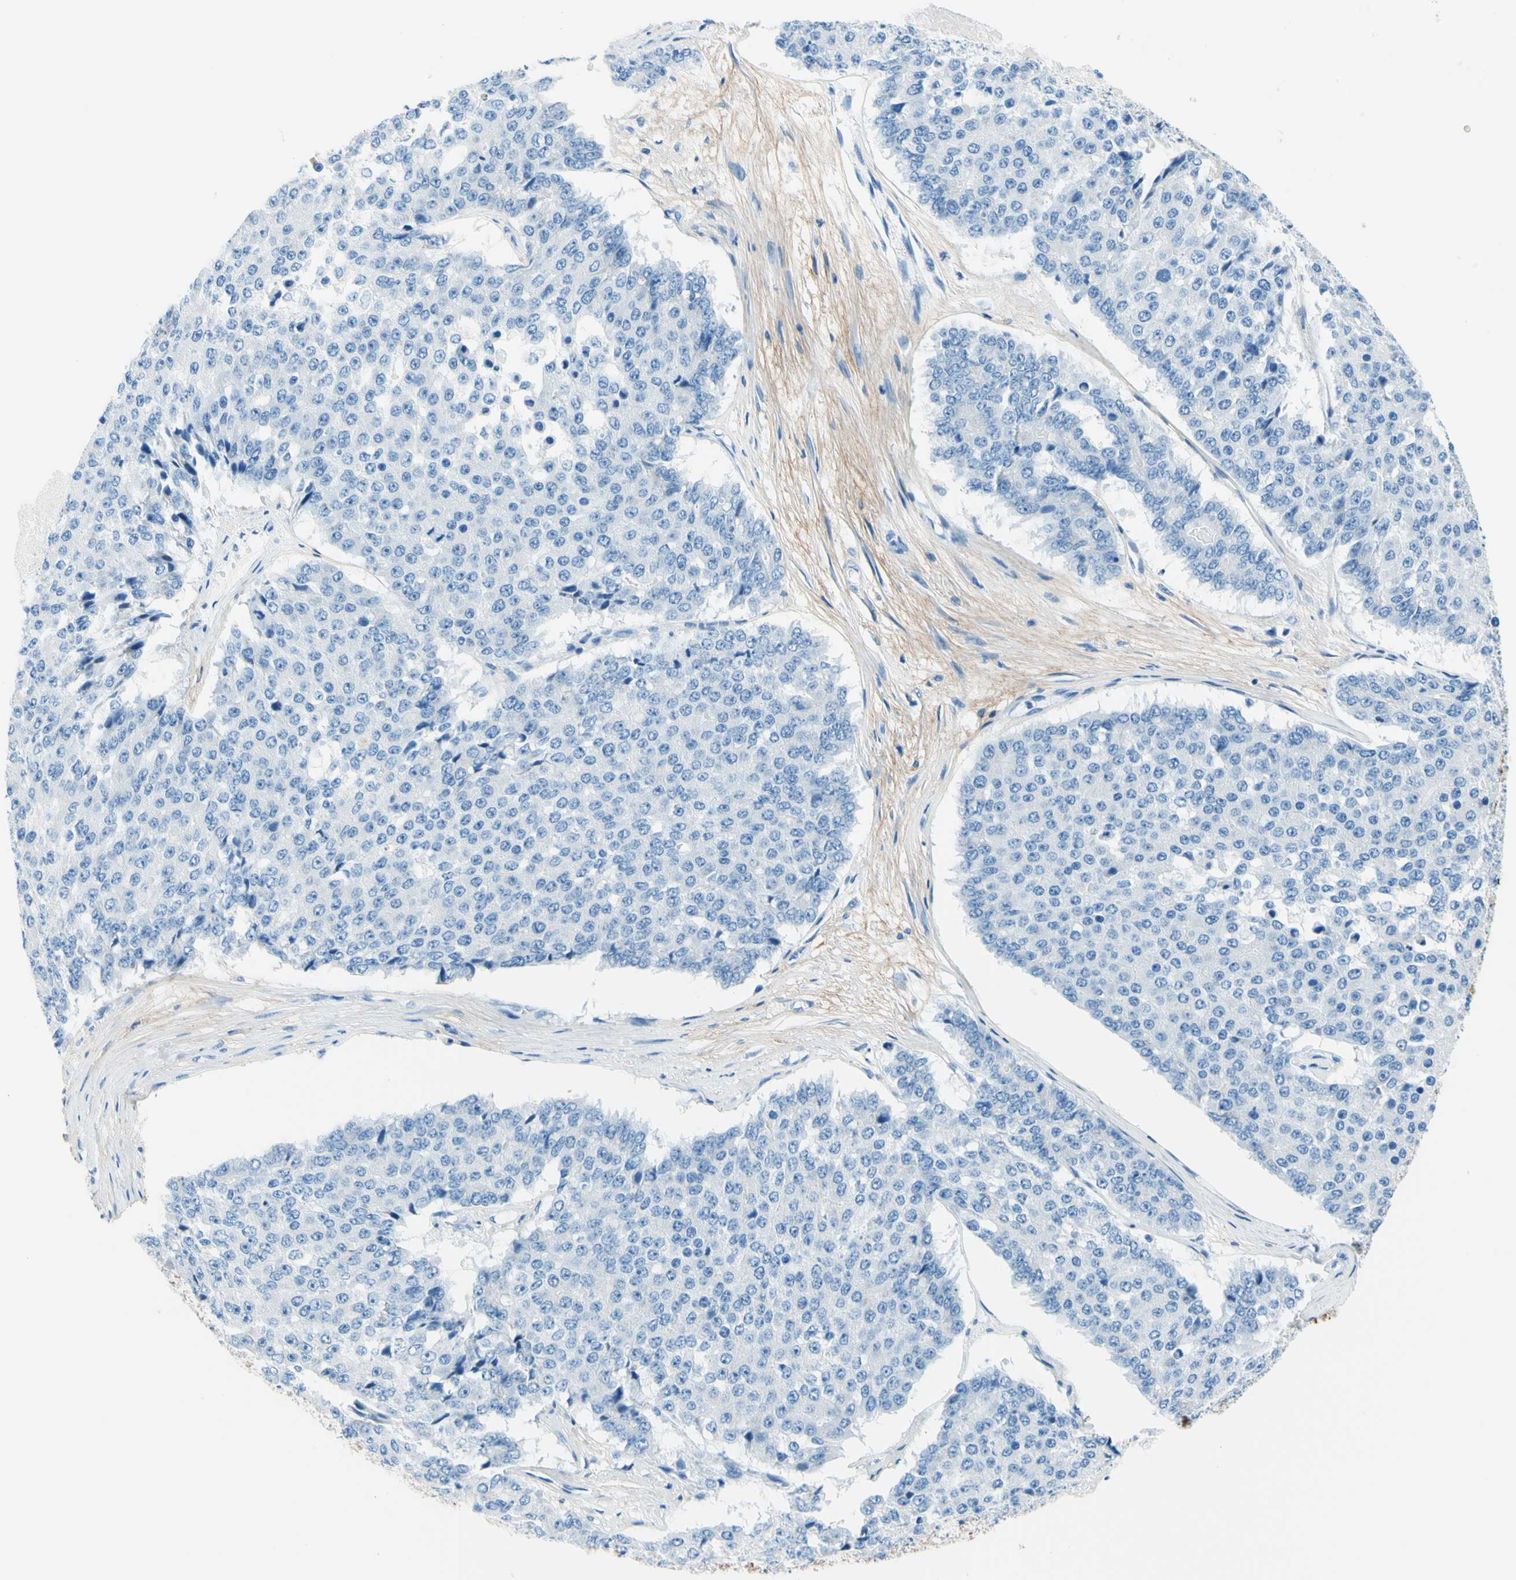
{"staining": {"intensity": "negative", "quantity": "none", "location": "none"}, "tissue": "pancreatic cancer", "cell_type": "Tumor cells", "image_type": "cancer", "snomed": [{"axis": "morphology", "description": "Adenocarcinoma, NOS"}, {"axis": "topography", "description": "Pancreas"}], "caption": "High magnification brightfield microscopy of pancreatic cancer (adenocarcinoma) stained with DAB (brown) and counterstained with hematoxylin (blue): tumor cells show no significant staining.", "gene": "MFAP5", "patient": {"sex": "male", "age": 50}}